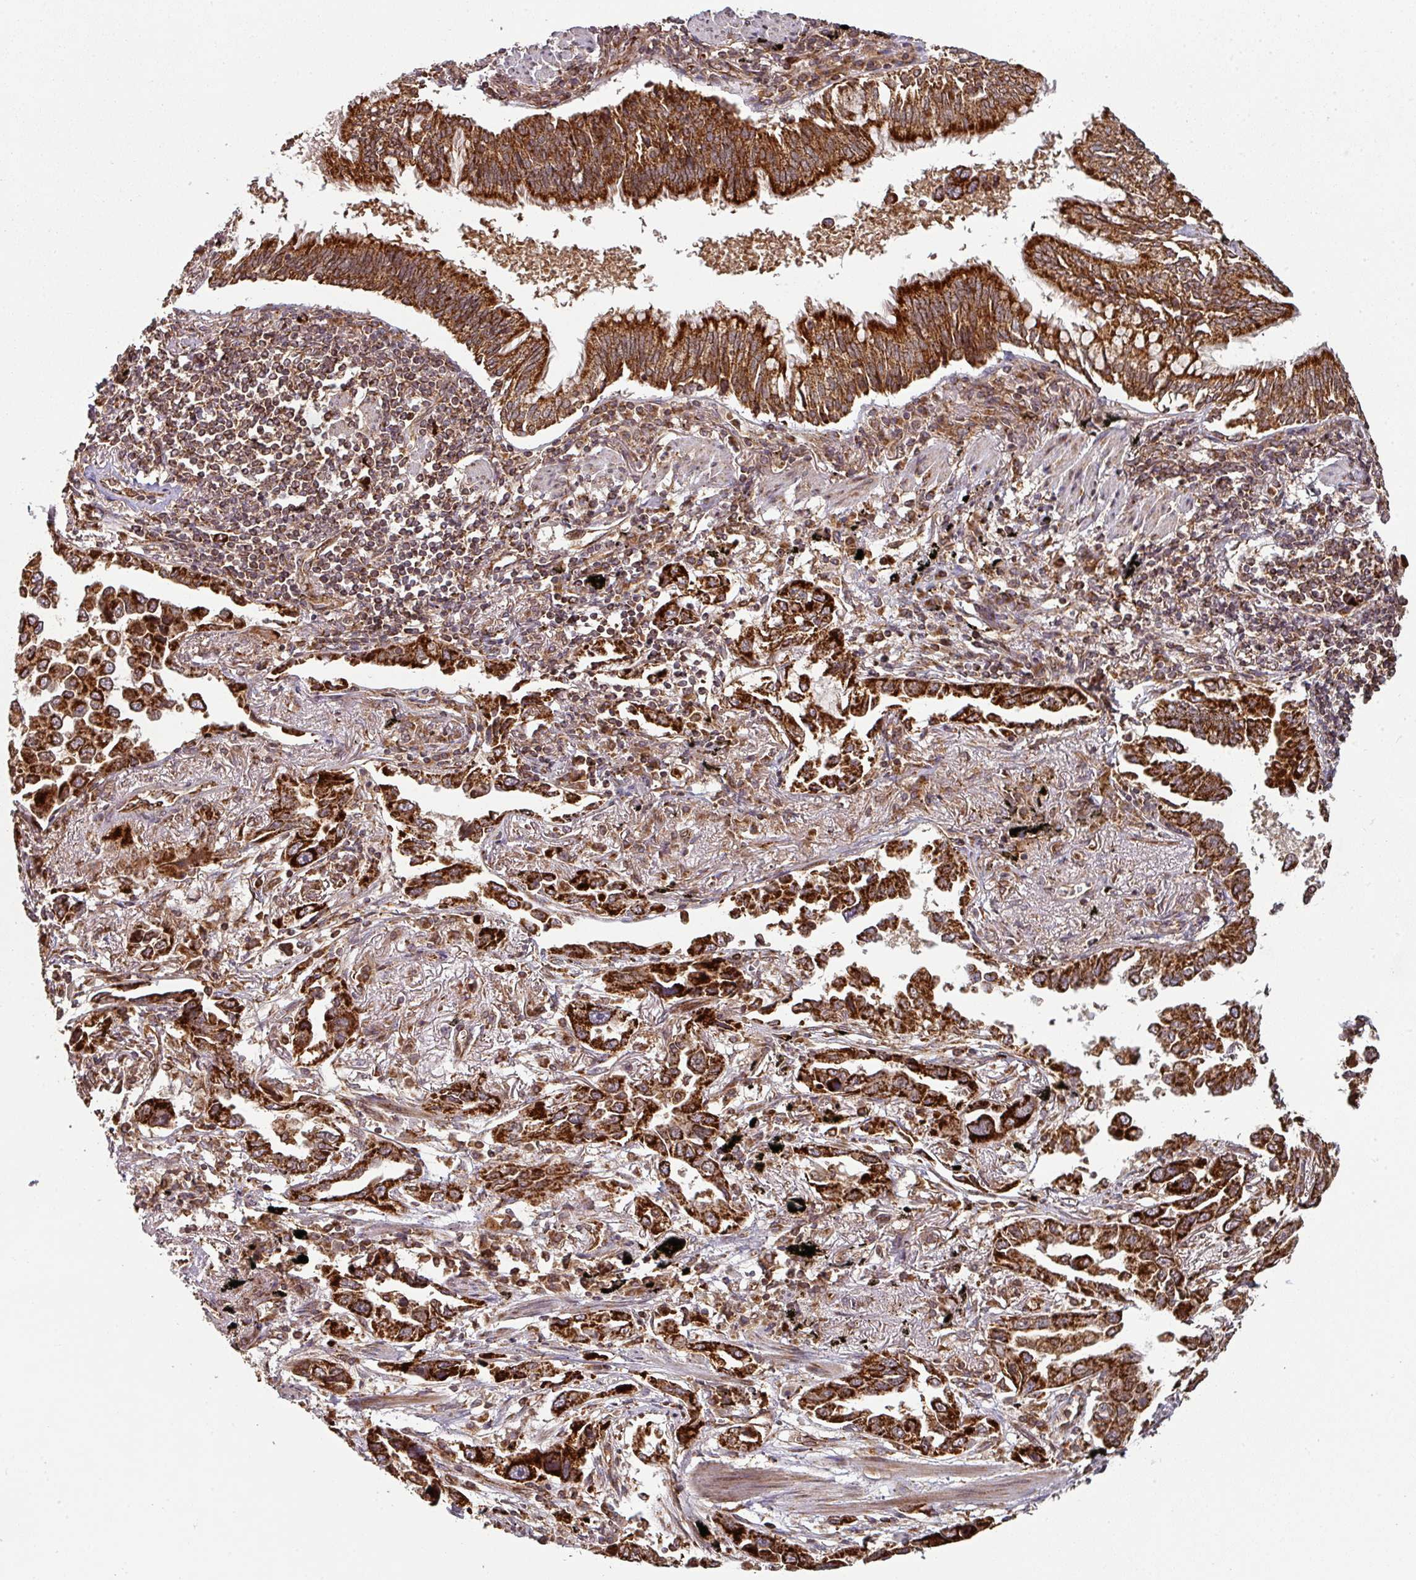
{"staining": {"intensity": "strong", "quantity": ">75%", "location": "cytoplasmic/membranous"}, "tissue": "lung cancer", "cell_type": "Tumor cells", "image_type": "cancer", "snomed": [{"axis": "morphology", "description": "Adenocarcinoma, NOS"}, {"axis": "topography", "description": "Lung"}], "caption": "This image shows IHC staining of human lung adenocarcinoma, with high strong cytoplasmic/membranous staining in approximately >75% of tumor cells.", "gene": "TRAP1", "patient": {"sex": "male", "age": 67}}